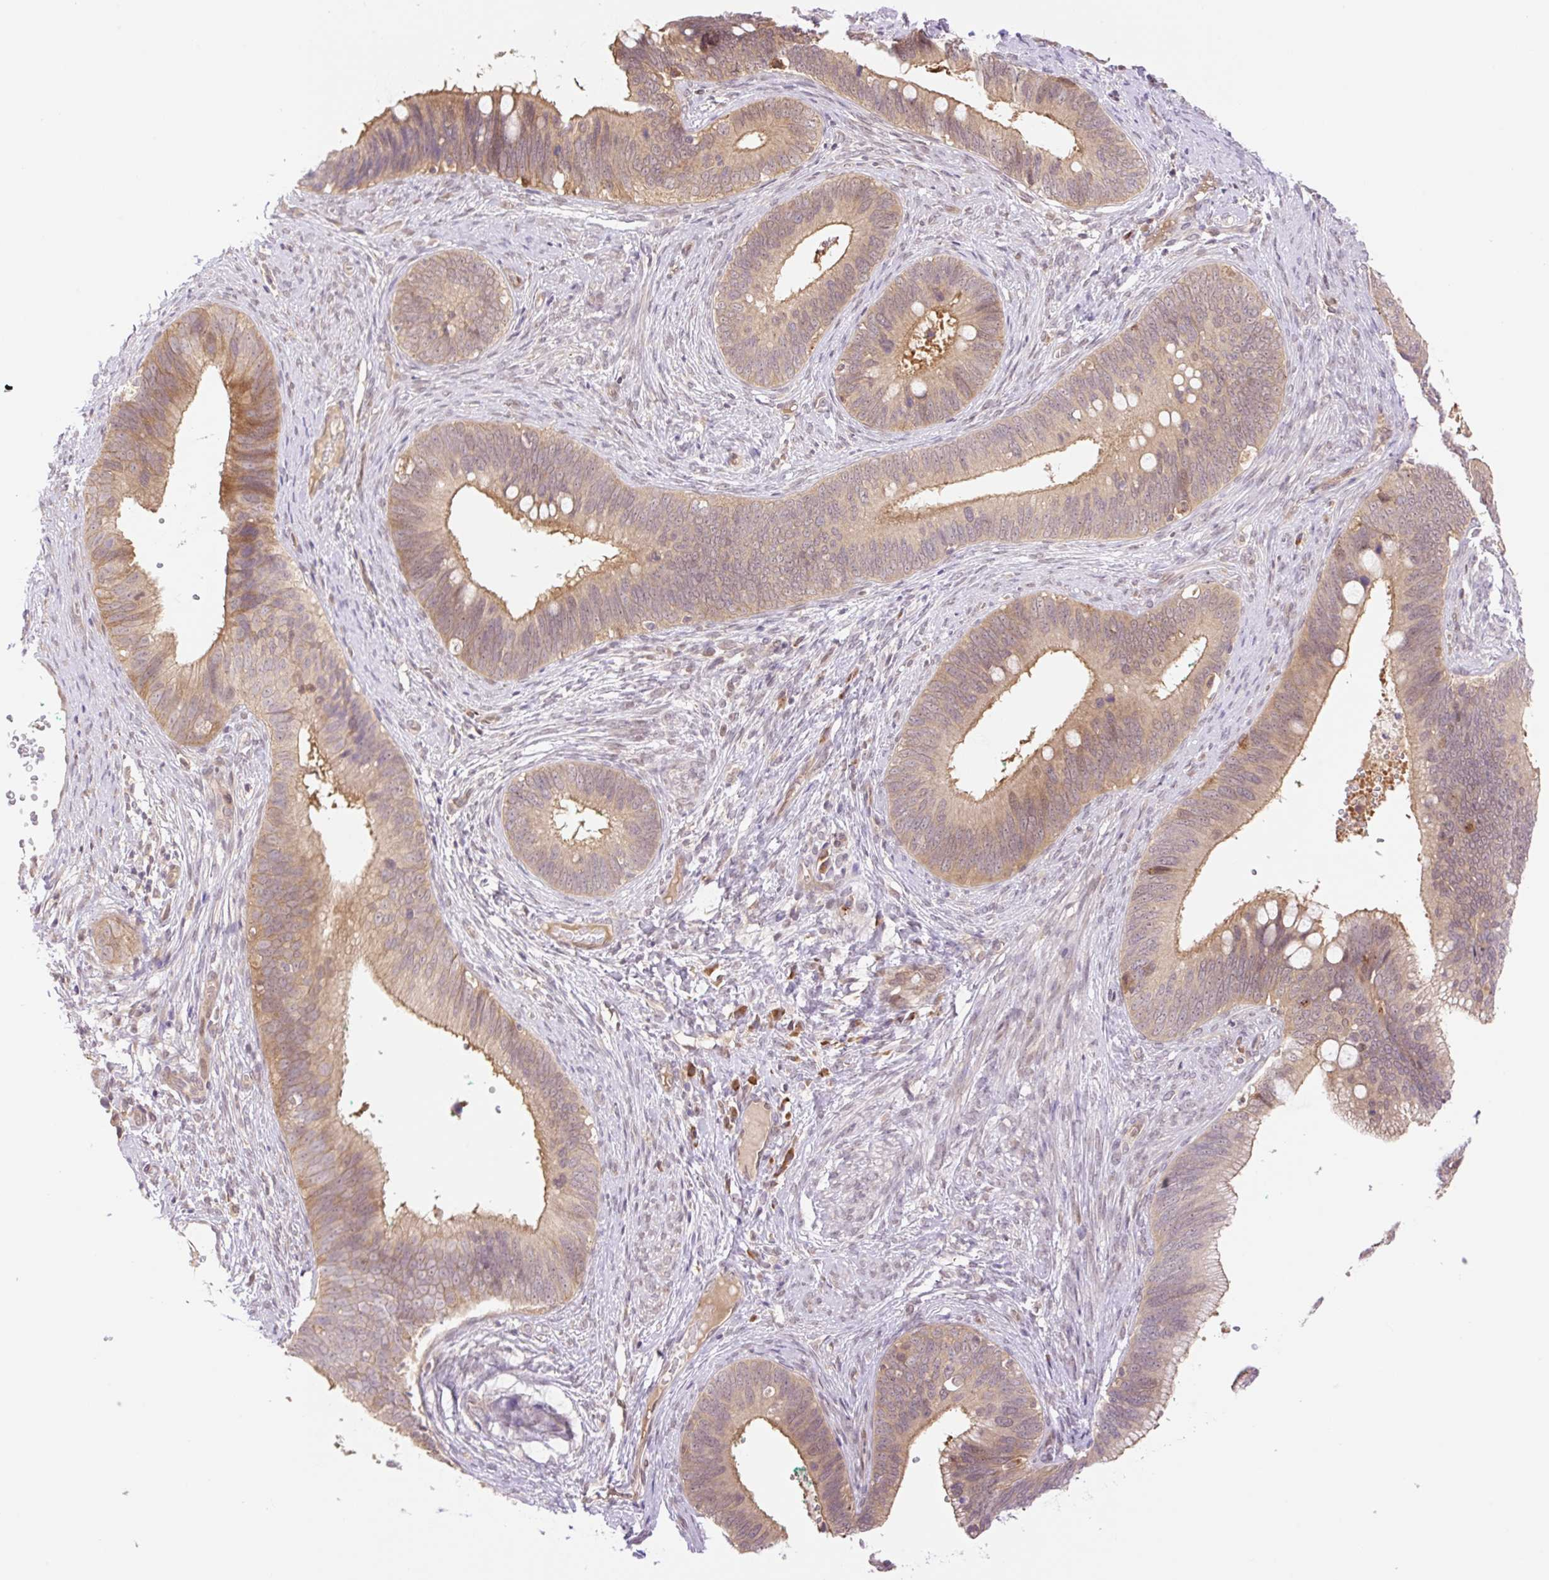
{"staining": {"intensity": "weak", "quantity": ">75%", "location": "cytoplasmic/membranous,nuclear"}, "tissue": "cervical cancer", "cell_type": "Tumor cells", "image_type": "cancer", "snomed": [{"axis": "morphology", "description": "Adenocarcinoma, NOS"}, {"axis": "topography", "description": "Cervix"}], "caption": "Weak cytoplasmic/membranous and nuclear protein expression is present in approximately >75% of tumor cells in cervical cancer (adenocarcinoma).", "gene": "VPS25", "patient": {"sex": "female", "age": 42}}